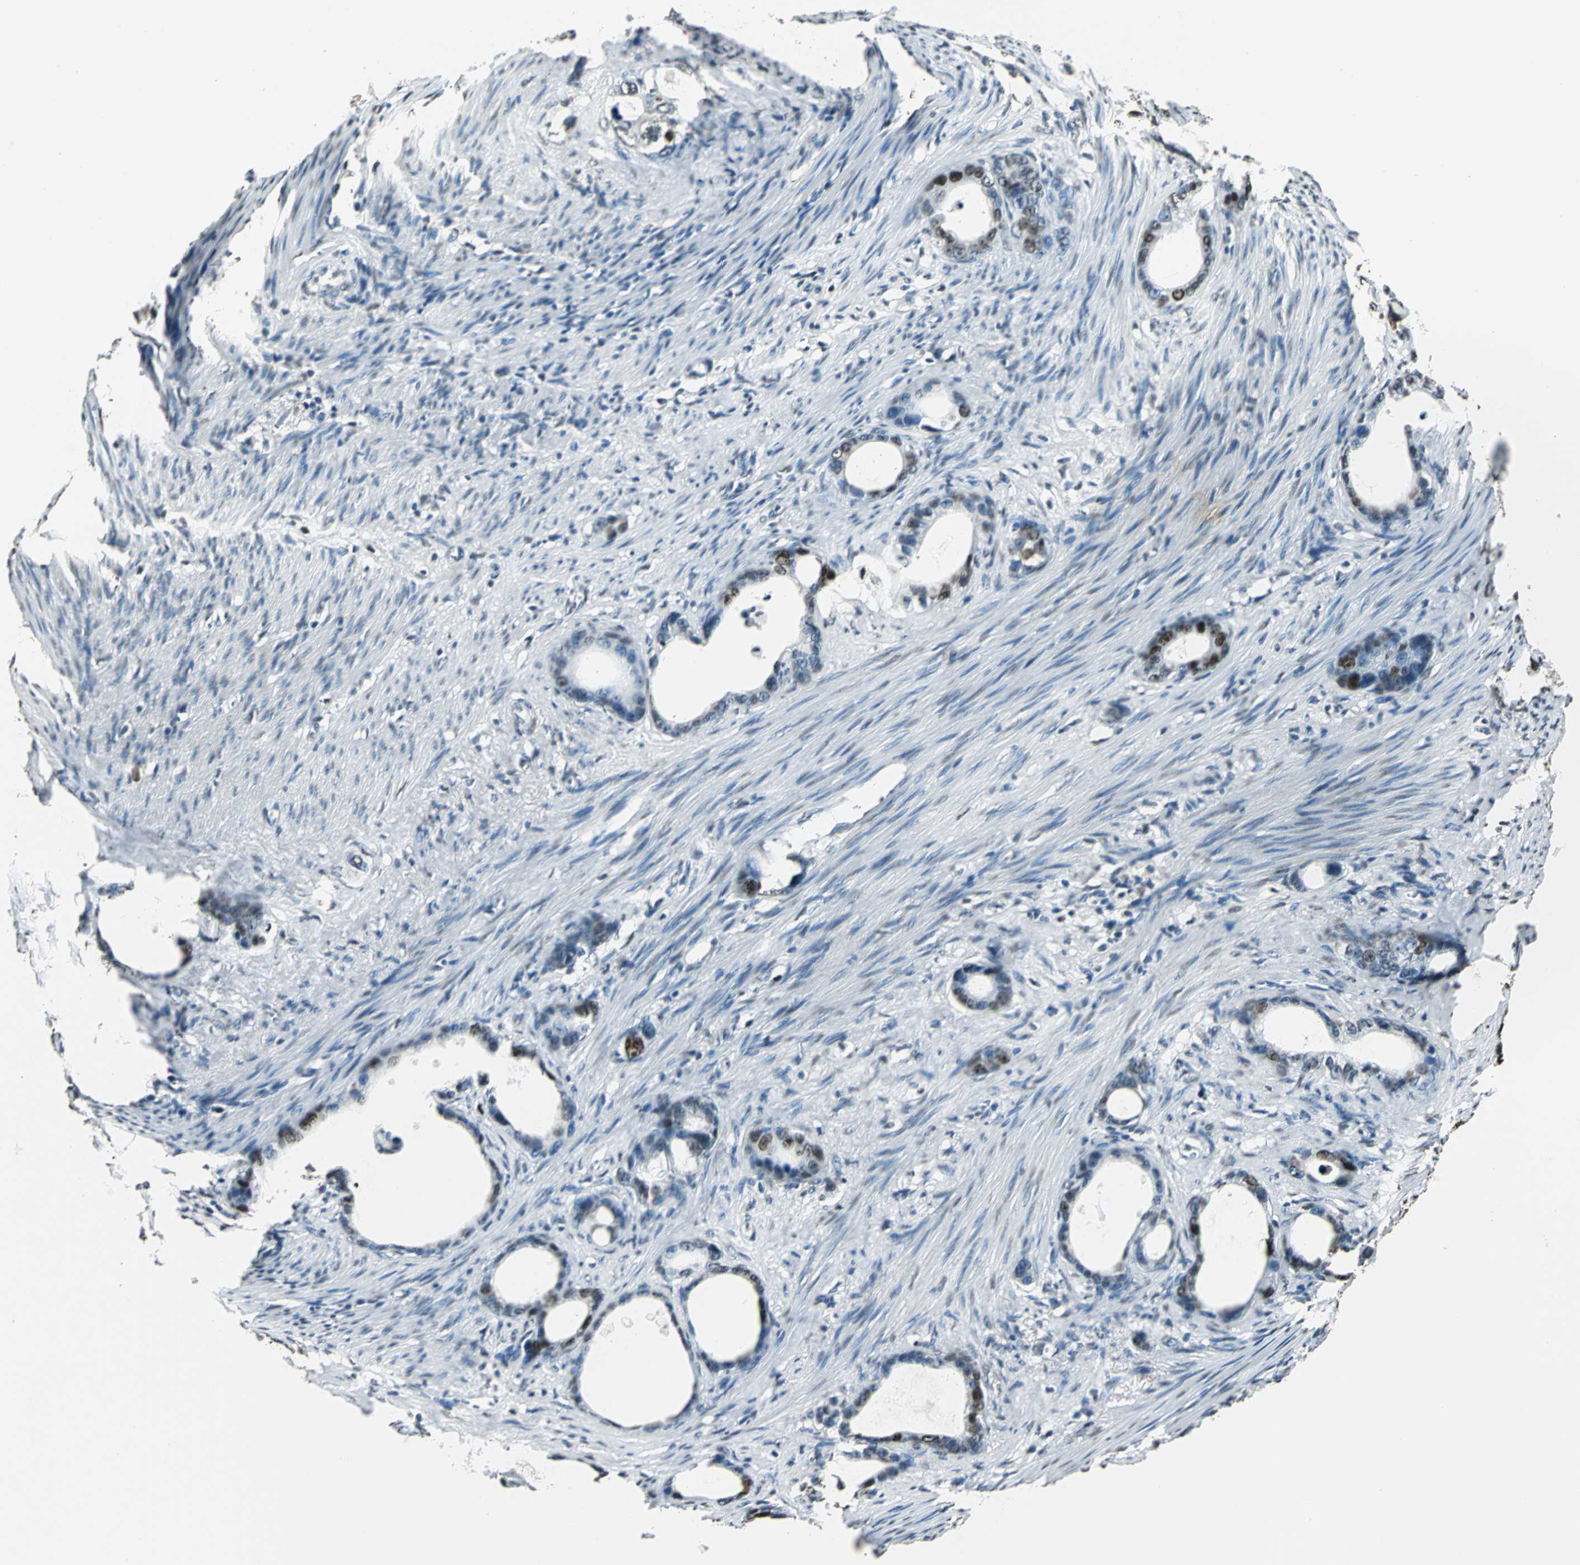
{"staining": {"intensity": "moderate", "quantity": "<25%", "location": "nuclear"}, "tissue": "stomach cancer", "cell_type": "Tumor cells", "image_type": "cancer", "snomed": [{"axis": "morphology", "description": "Adenocarcinoma, NOS"}, {"axis": "topography", "description": "Stomach"}], "caption": "Protein analysis of stomach cancer (adenocarcinoma) tissue demonstrates moderate nuclear positivity in approximately <25% of tumor cells.", "gene": "MCM4", "patient": {"sex": "female", "age": 75}}